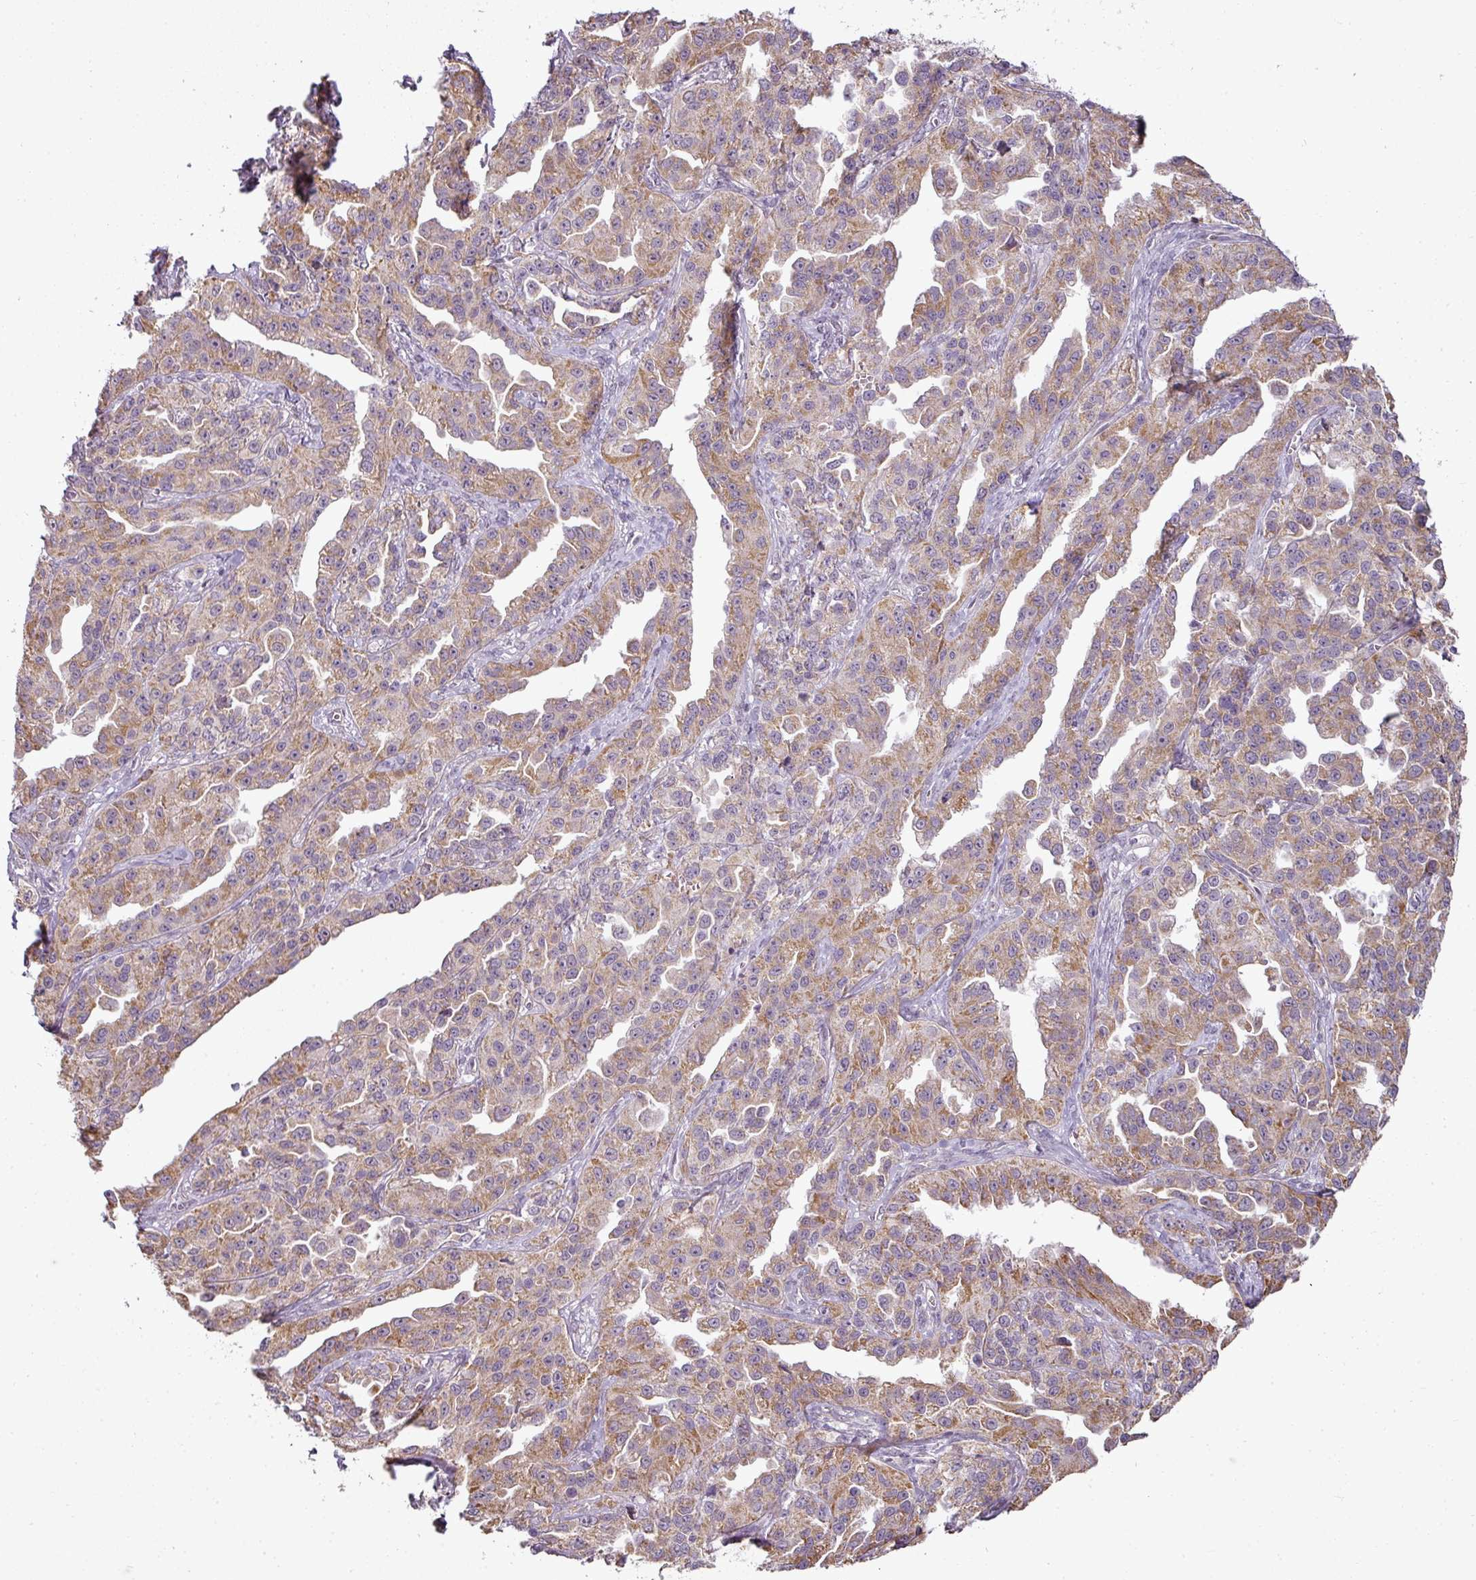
{"staining": {"intensity": "moderate", "quantity": ">75%", "location": "cytoplasmic/membranous"}, "tissue": "ovarian cancer", "cell_type": "Tumor cells", "image_type": "cancer", "snomed": [{"axis": "morphology", "description": "Cystadenocarcinoma, serous, NOS"}, {"axis": "topography", "description": "Ovary"}], "caption": "Immunohistochemistry of ovarian serous cystadenocarcinoma shows medium levels of moderate cytoplasmic/membranous staining in about >75% of tumor cells.", "gene": "LY75", "patient": {"sex": "female", "age": 75}}